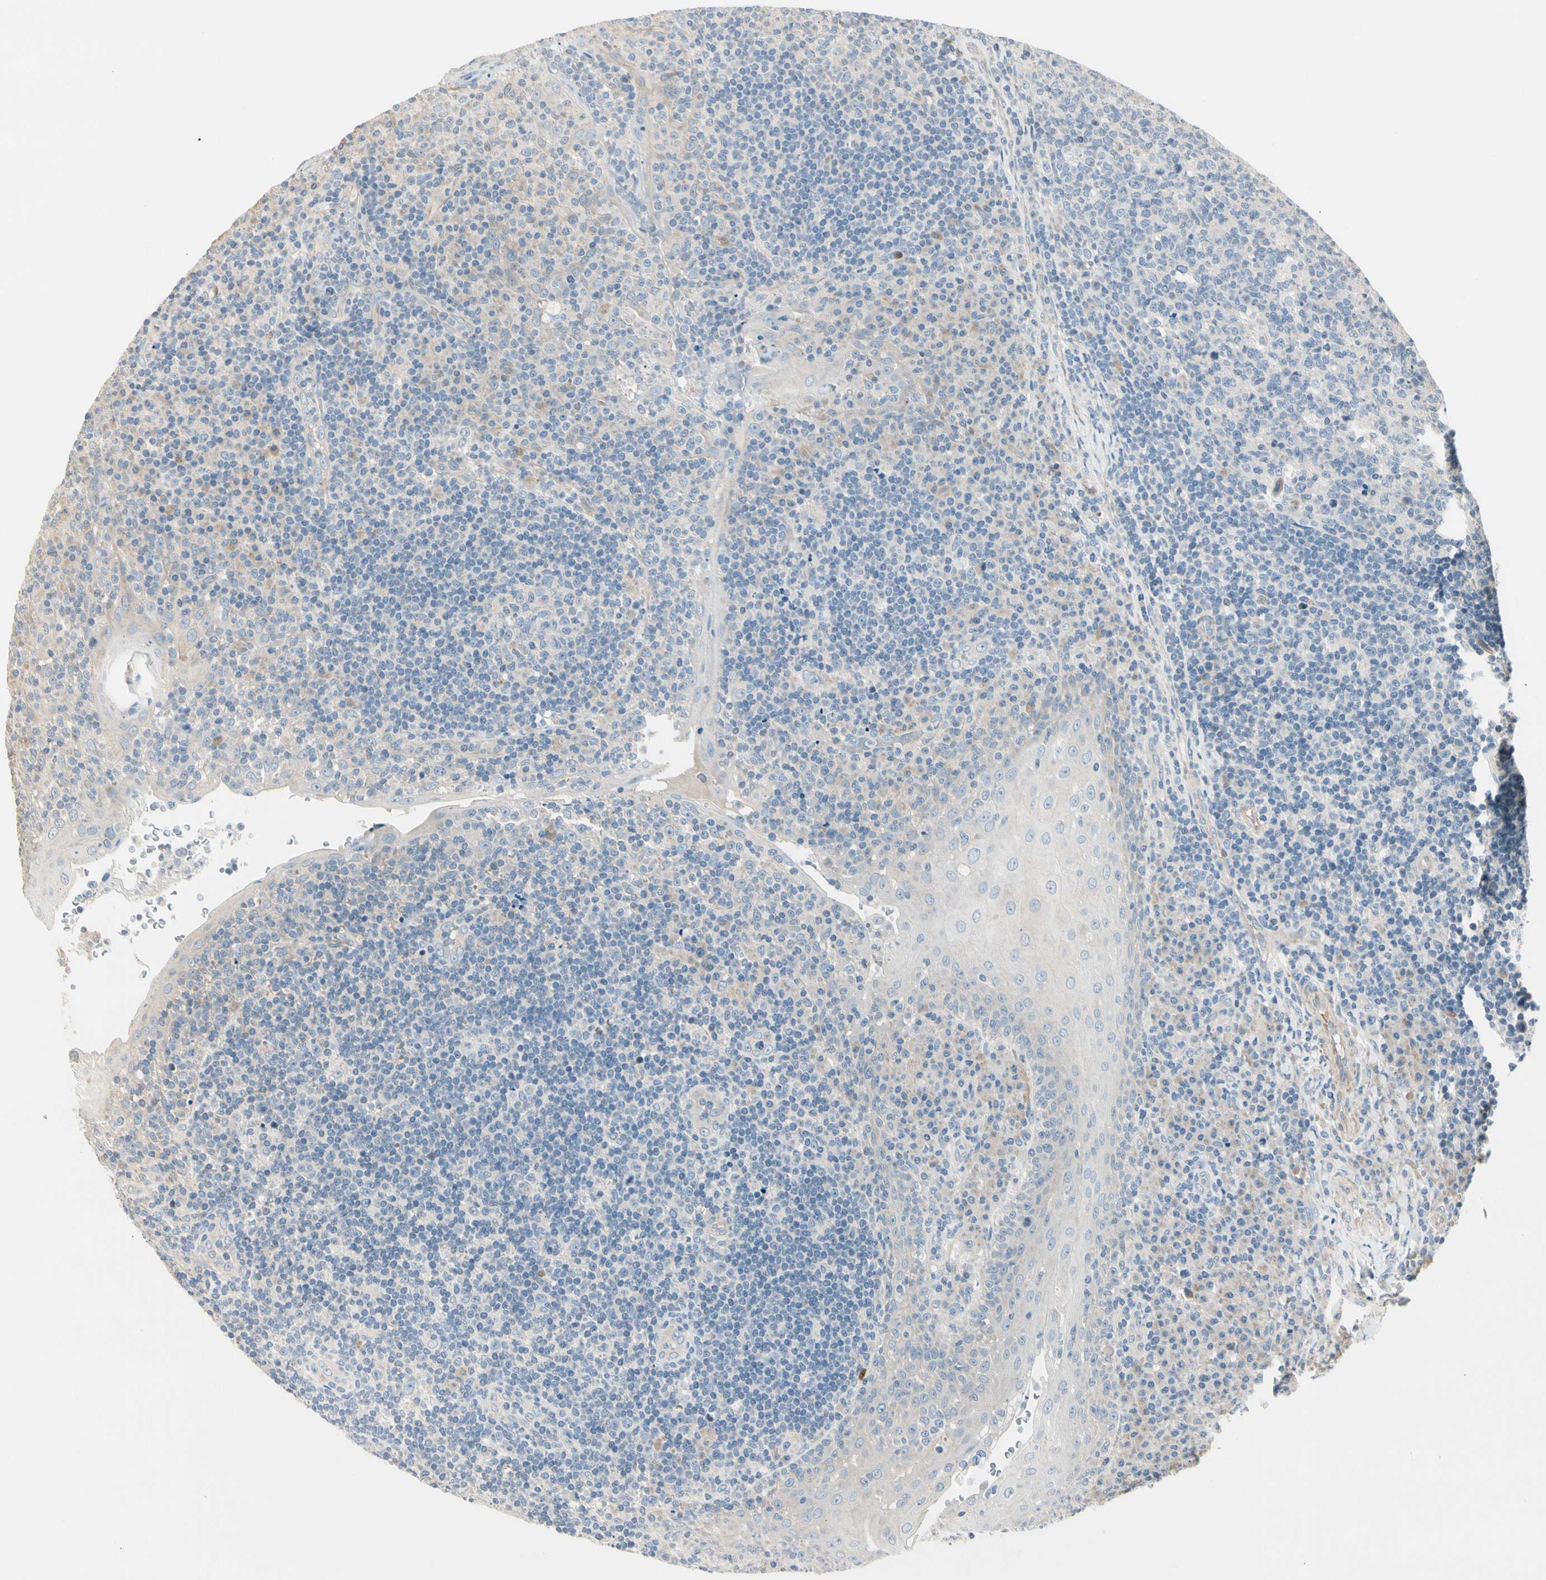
{"staining": {"intensity": "negative", "quantity": "none", "location": "none"}, "tissue": "tonsil", "cell_type": "Germinal center cells", "image_type": "normal", "snomed": [{"axis": "morphology", "description": "Normal tissue, NOS"}, {"axis": "topography", "description": "Tonsil"}], "caption": "This is an immunohistochemistry (IHC) micrograph of normal tonsil. There is no positivity in germinal center cells.", "gene": "ADGRA3", "patient": {"sex": "female", "age": 40}}